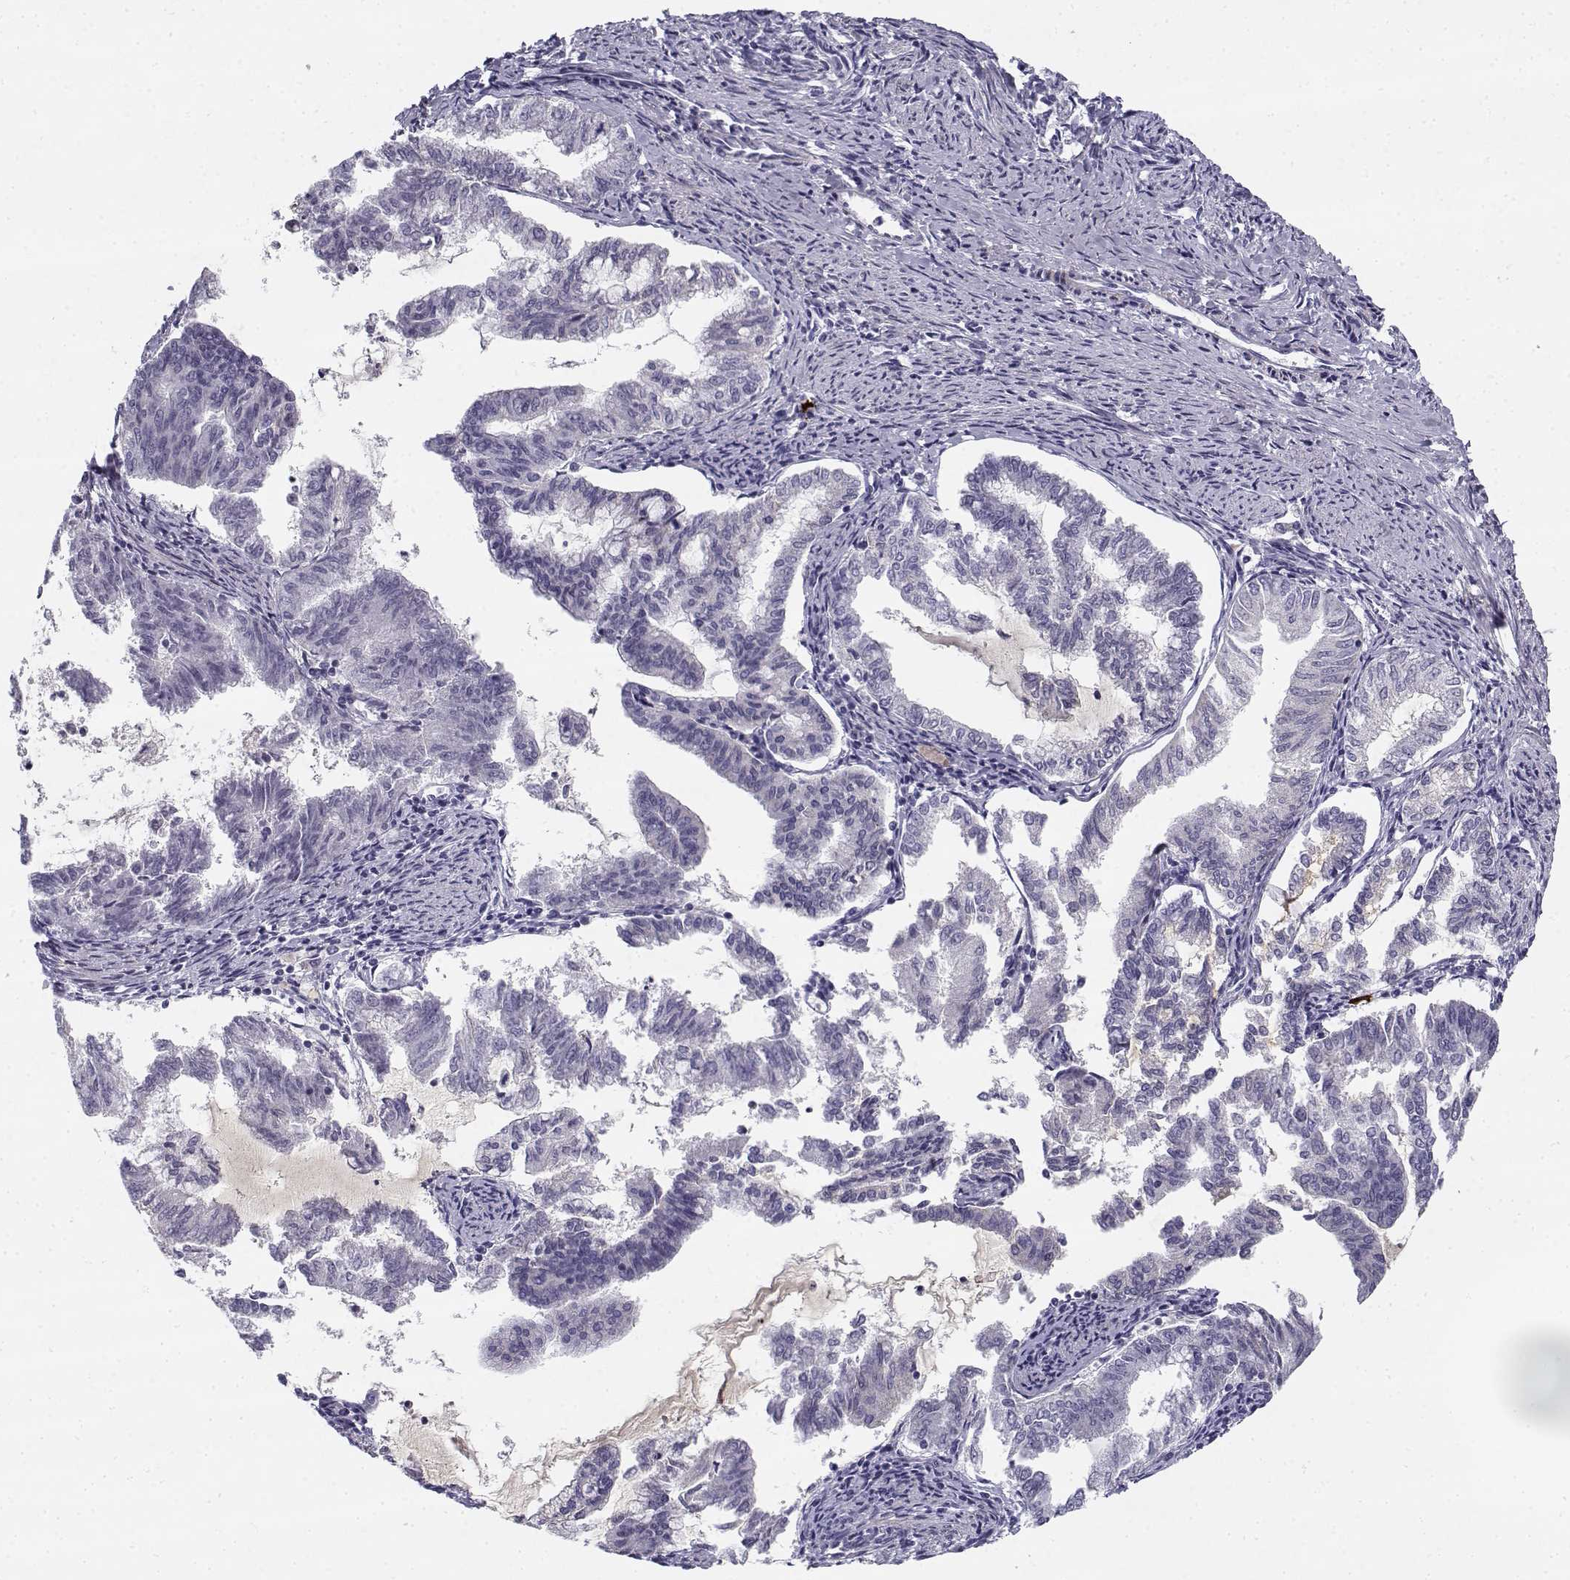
{"staining": {"intensity": "negative", "quantity": "none", "location": "none"}, "tissue": "endometrial cancer", "cell_type": "Tumor cells", "image_type": "cancer", "snomed": [{"axis": "morphology", "description": "Adenocarcinoma, NOS"}, {"axis": "topography", "description": "Endometrium"}], "caption": "Tumor cells are negative for brown protein staining in adenocarcinoma (endometrial).", "gene": "CREB3L3", "patient": {"sex": "female", "age": 79}}